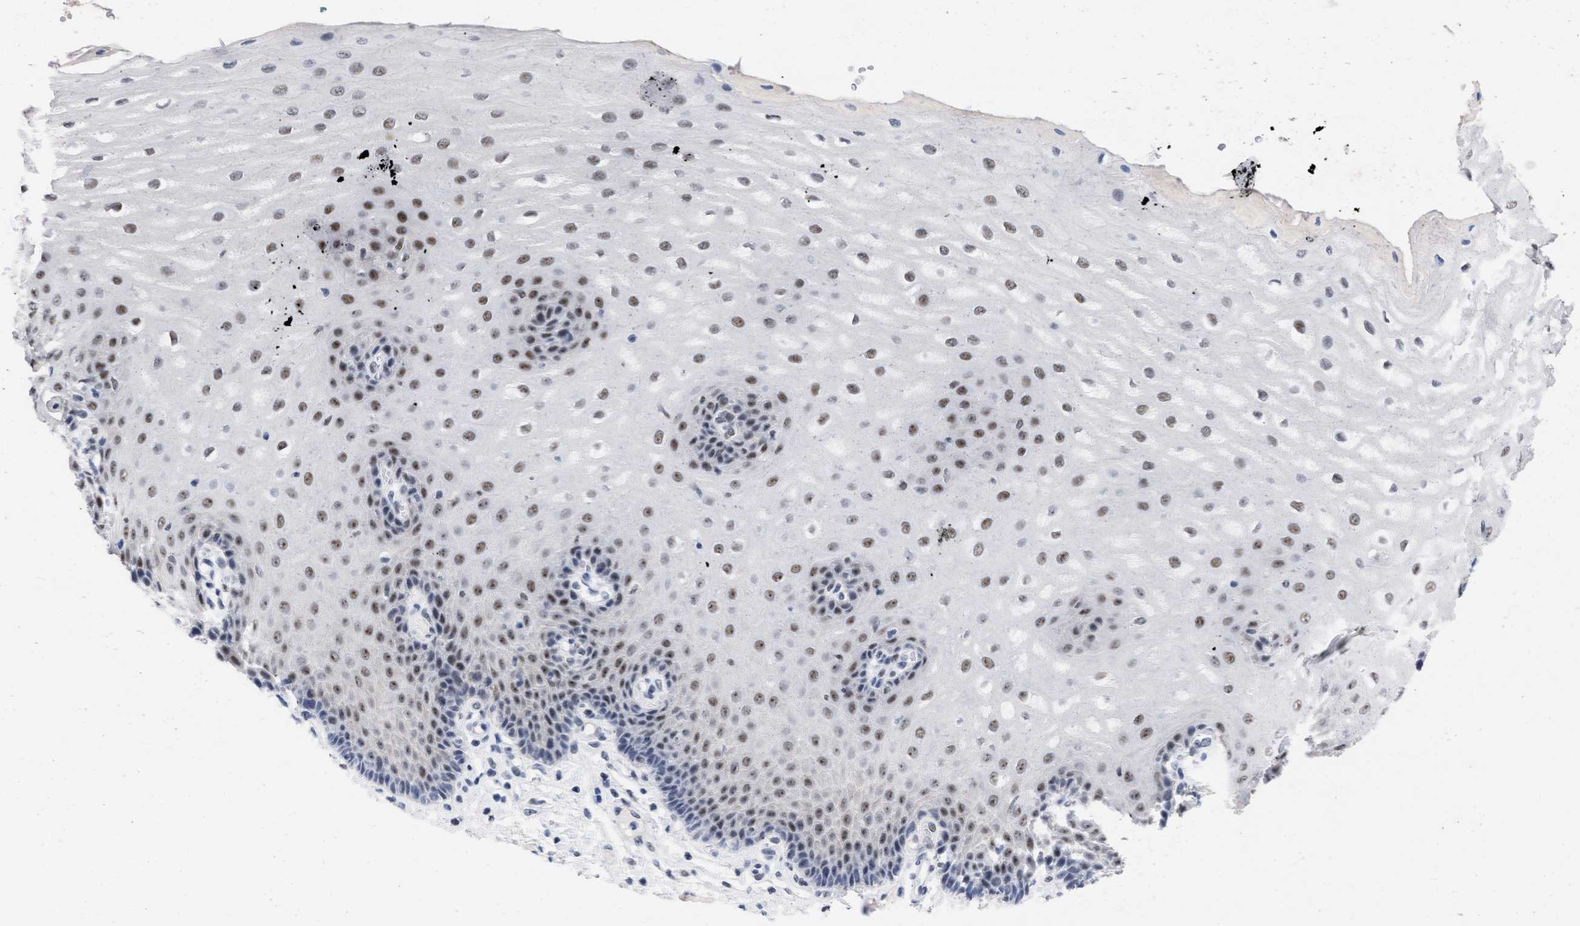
{"staining": {"intensity": "moderate", "quantity": ">75%", "location": "nuclear"}, "tissue": "esophagus", "cell_type": "Squamous epithelial cells", "image_type": "normal", "snomed": [{"axis": "morphology", "description": "Normal tissue, NOS"}, {"axis": "topography", "description": "Esophagus"}], "caption": "Esophagus stained with a brown dye exhibits moderate nuclear positive expression in about >75% of squamous epithelial cells.", "gene": "DDX41", "patient": {"sex": "male", "age": 54}}